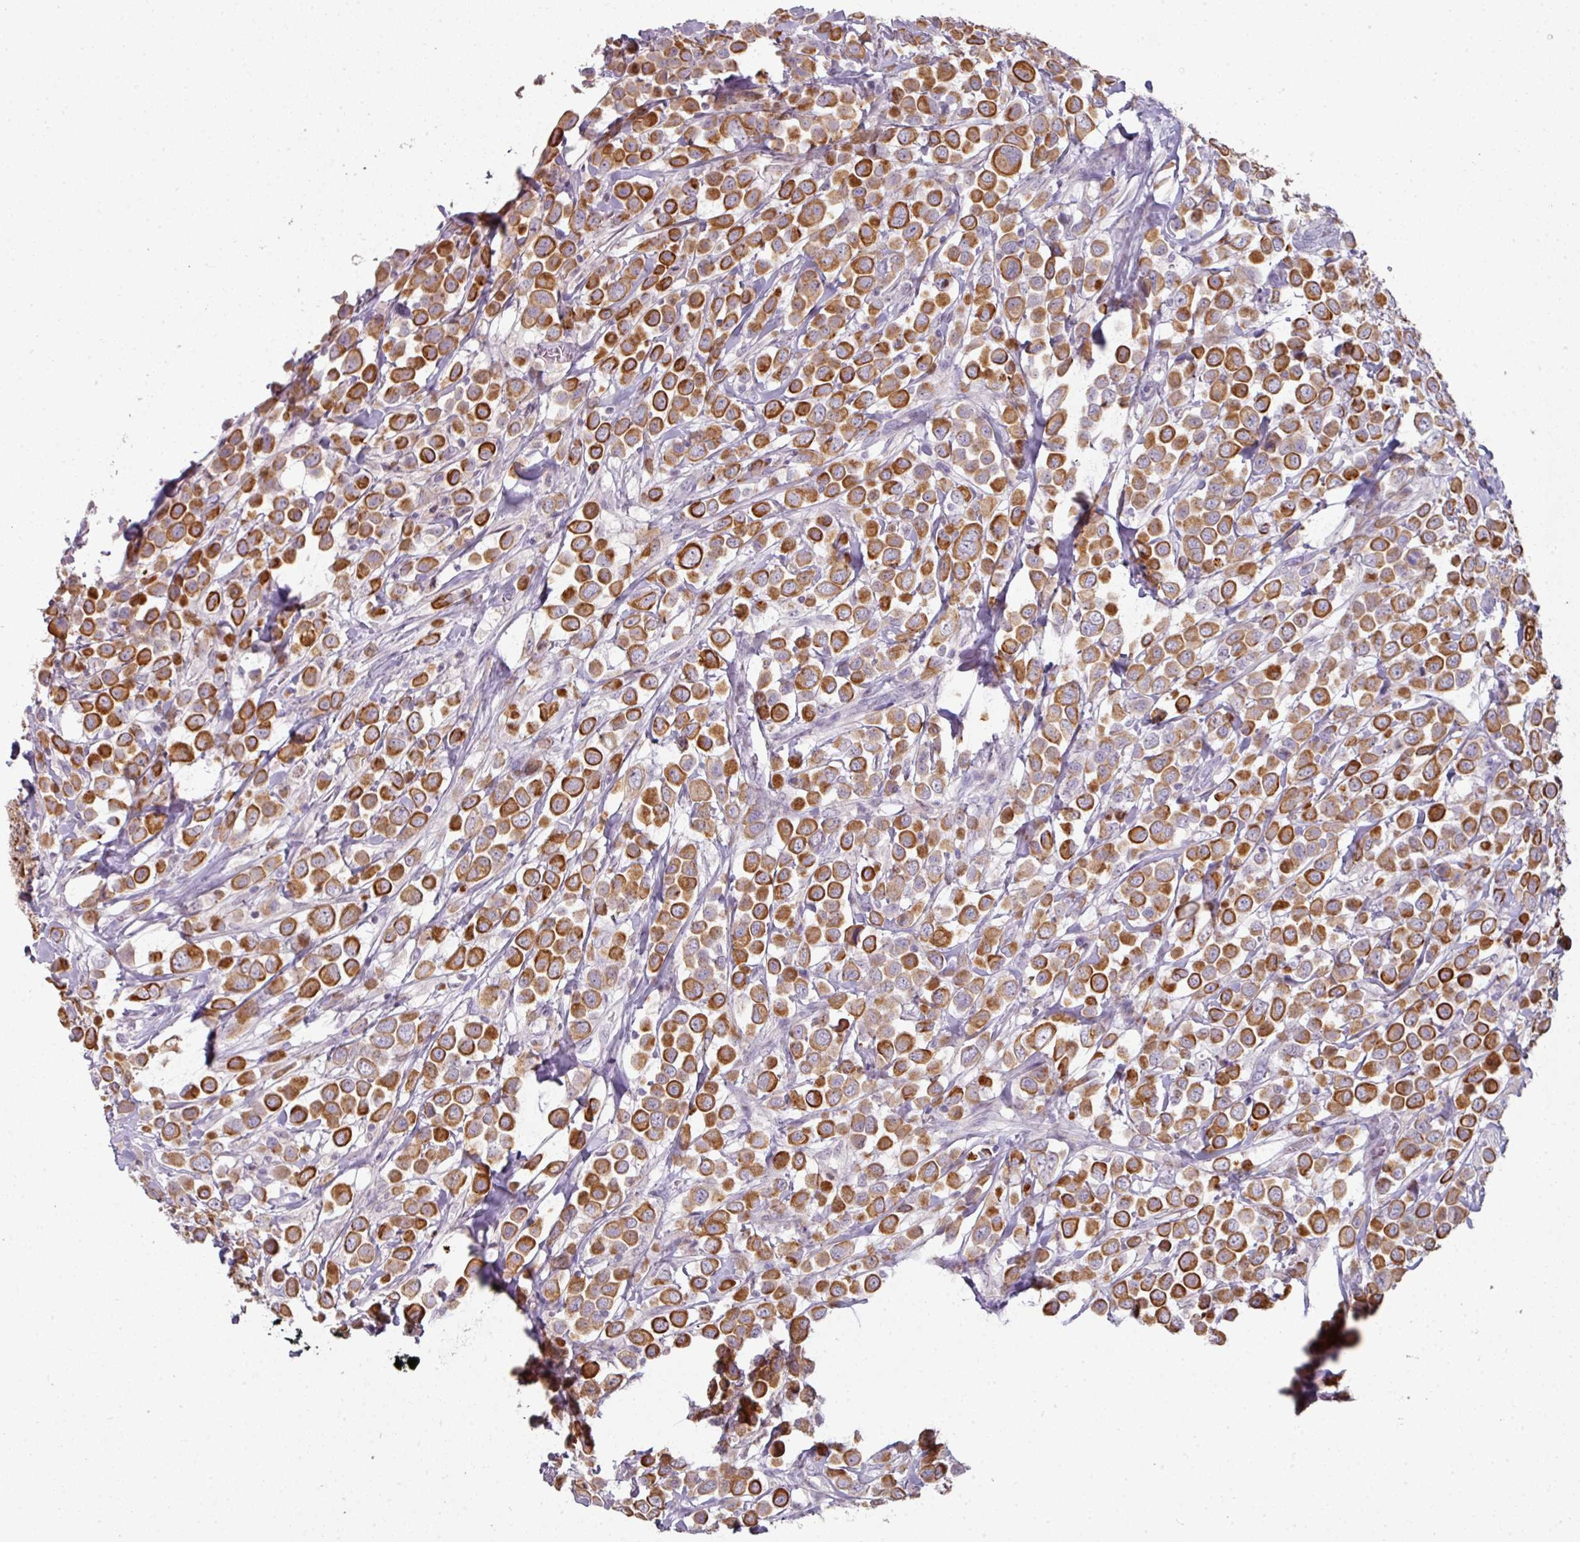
{"staining": {"intensity": "strong", "quantity": ">75%", "location": "cytoplasmic/membranous"}, "tissue": "breast cancer", "cell_type": "Tumor cells", "image_type": "cancer", "snomed": [{"axis": "morphology", "description": "Duct carcinoma"}, {"axis": "topography", "description": "Breast"}], "caption": "DAB (3,3'-diaminobenzidine) immunohistochemical staining of breast intraductal carcinoma displays strong cytoplasmic/membranous protein expression in about >75% of tumor cells.", "gene": "GTF2H3", "patient": {"sex": "female", "age": 61}}